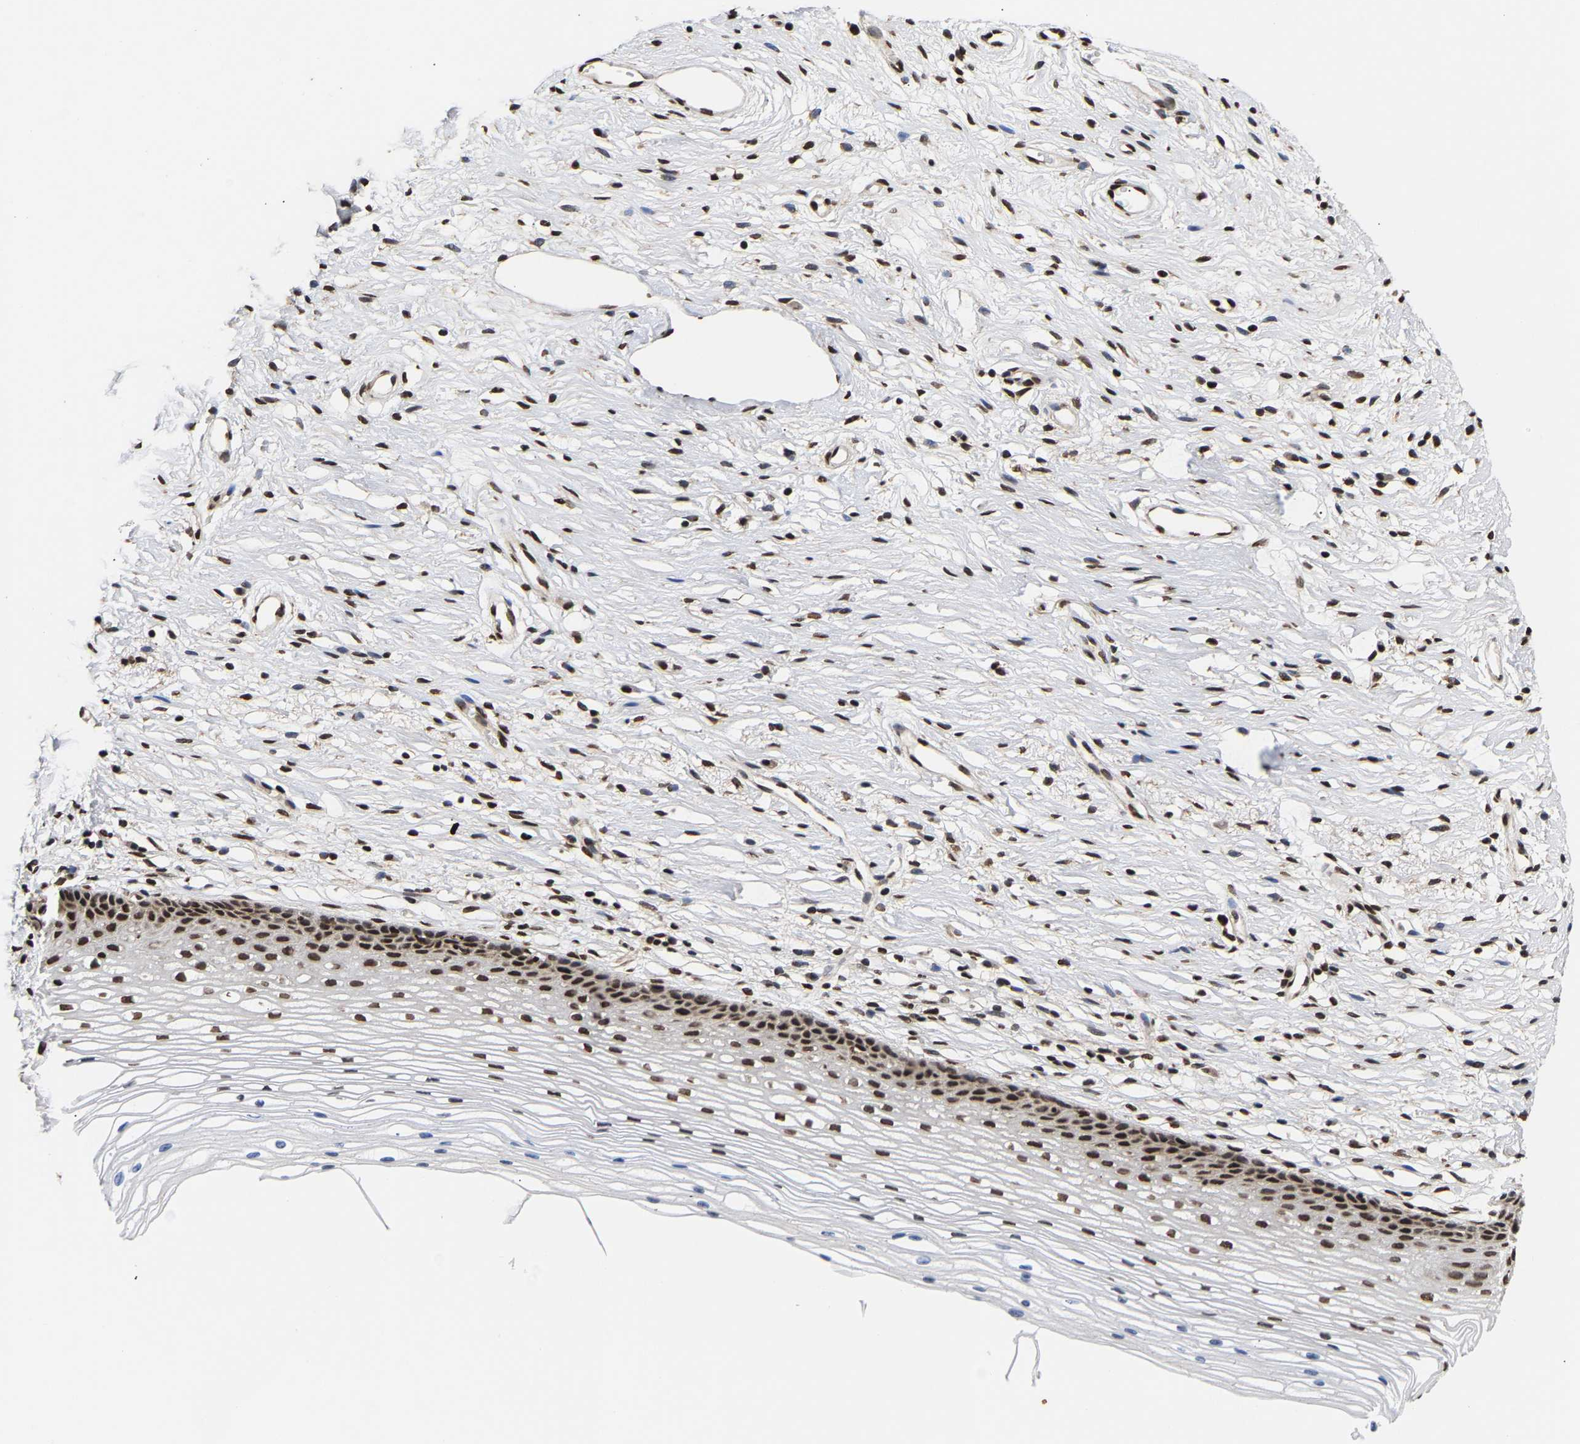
{"staining": {"intensity": "strong", "quantity": ">75%", "location": "nuclear"}, "tissue": "cervix", "cell_type": "Glandular cells", "image_type": "normal", "snomed": [{"axis": "morphology", "description": "Normal tissue, NOS"}, {"axis": "topography", "description": "Cervix"}], "caption": "Cervix stained for a protein demonstrates strong nuclear positivity in glandular cells.", "gene": "PSIP1", "patient": {"sex": "female", "age": 77}}